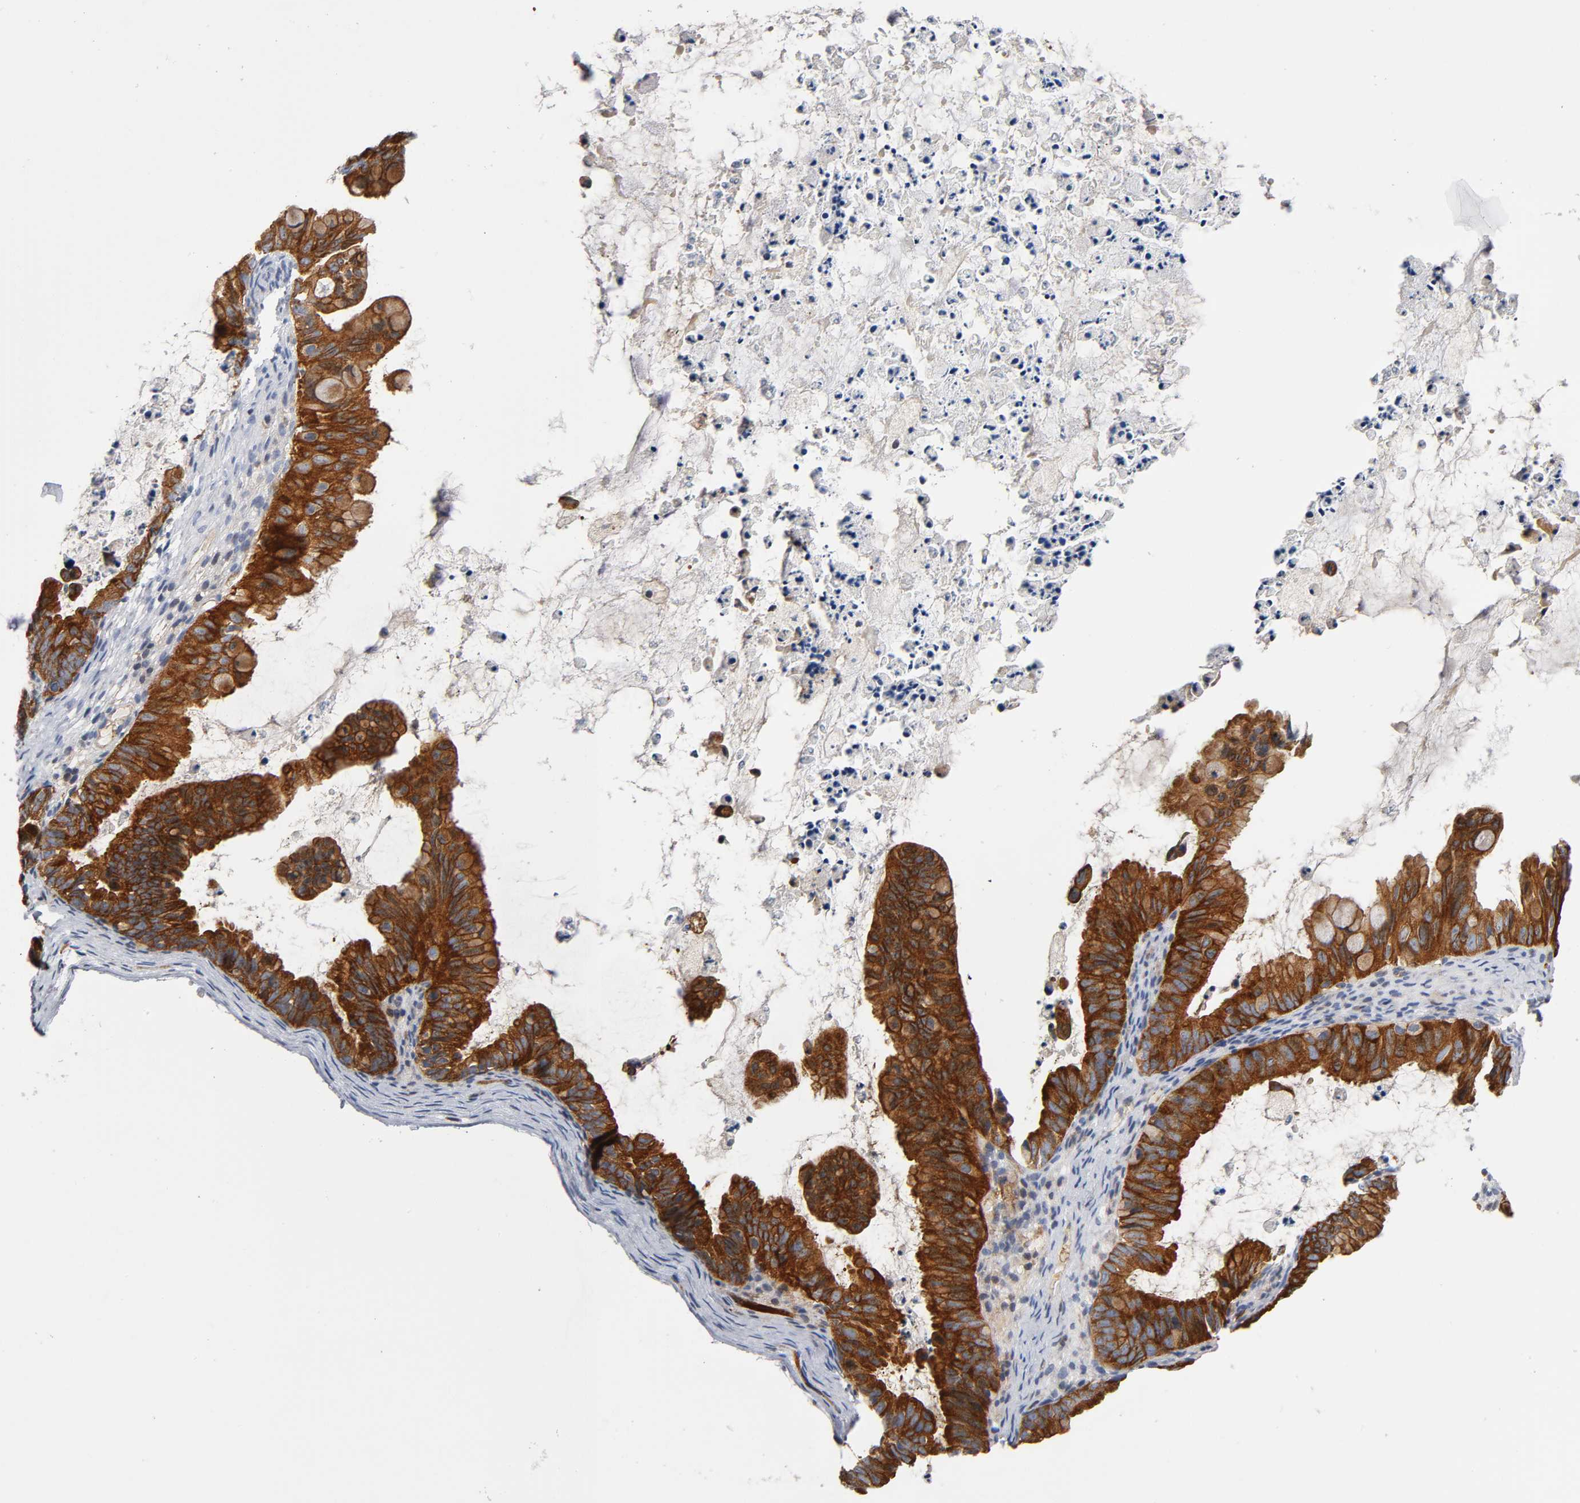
{"staining": {"intensity": "strong", "quantity": ">75%", "location": "cytoplasmic/membranous"}, "tissue": "ovarian cancer", "cell_type": "Tumor cells", "image_type": "cancer", "snomed": [{"axis": "morphology", "description": "Cystadenocarcinoma, mucinous, NOS"}, {"axis": "topography", "description": "Ovary"}], "caption": "Strong cytoplasmic/membranous protein expression is appreciated in about >75% of tumor cells in mucinous cystadenocarcinoma (ovarian).", "gene": "CD2AP", "patient": {"sex": "female", "age": 36}}